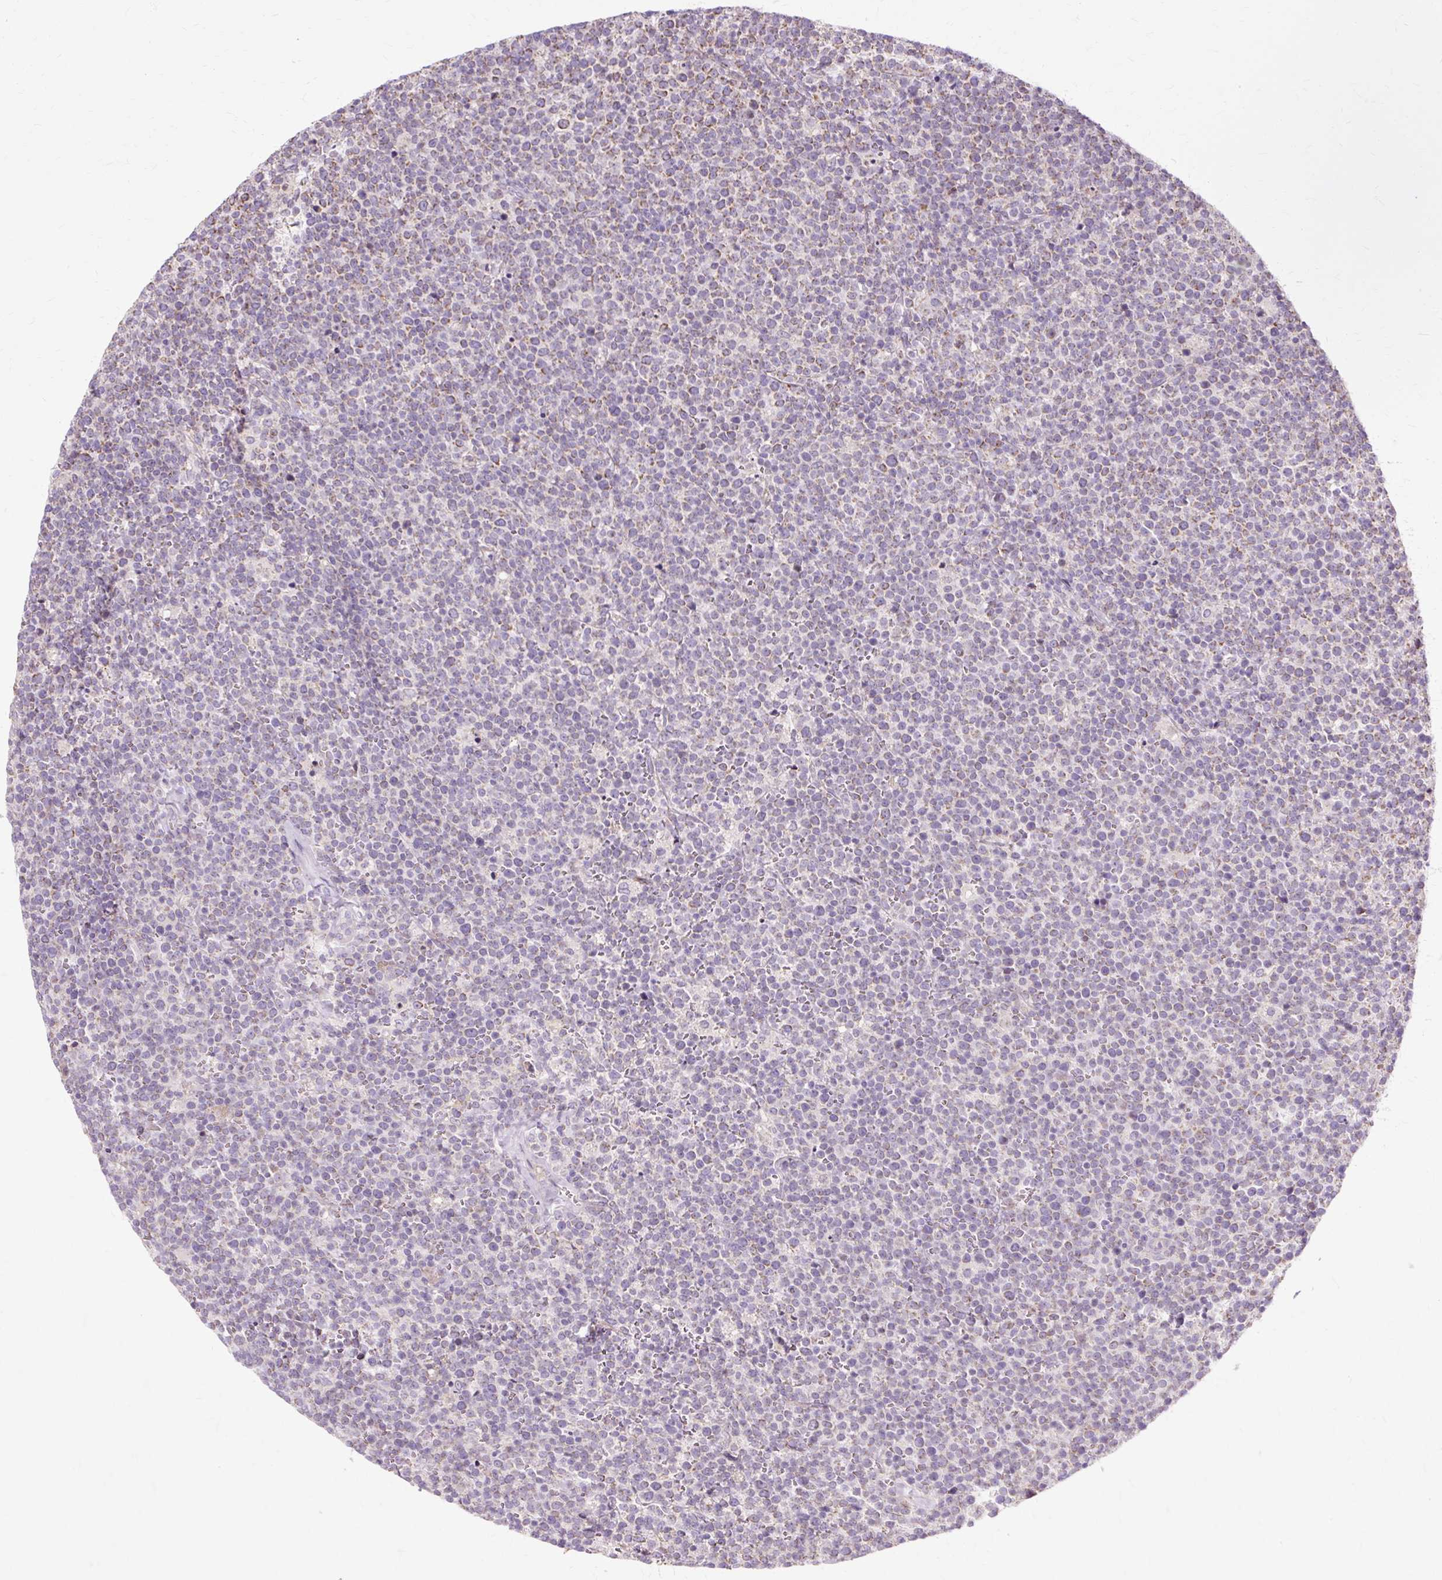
{"staining": {"intensity": "weak", "quantity": "<25%", "location": "cytoplasmic/membranous"}, "tissue": "lymphoma", "cell_type": "Tumor cells", "image_type": "cancer", "snomed": [{"axis": "morphology", "description": "Malignant lymphoma, non-Hodgkin's type, High grade"}, {"axis": "topography", "description": "Lymph node"}], "caption": "This histopathology image is of high-grade malignant lymphoma, non-Hodgkin's type stained with immunohistochemistry to label a protein in brown with the nuclei are counter-stained blue. There is no staining in tumor cells. (DAB (3,3'-diaminobenzidine) immunohistochemistry (IHC) with hematoxylin counter stain).", "gene": "PDZD2", "patient": {"sex": "male", "age": 61}}